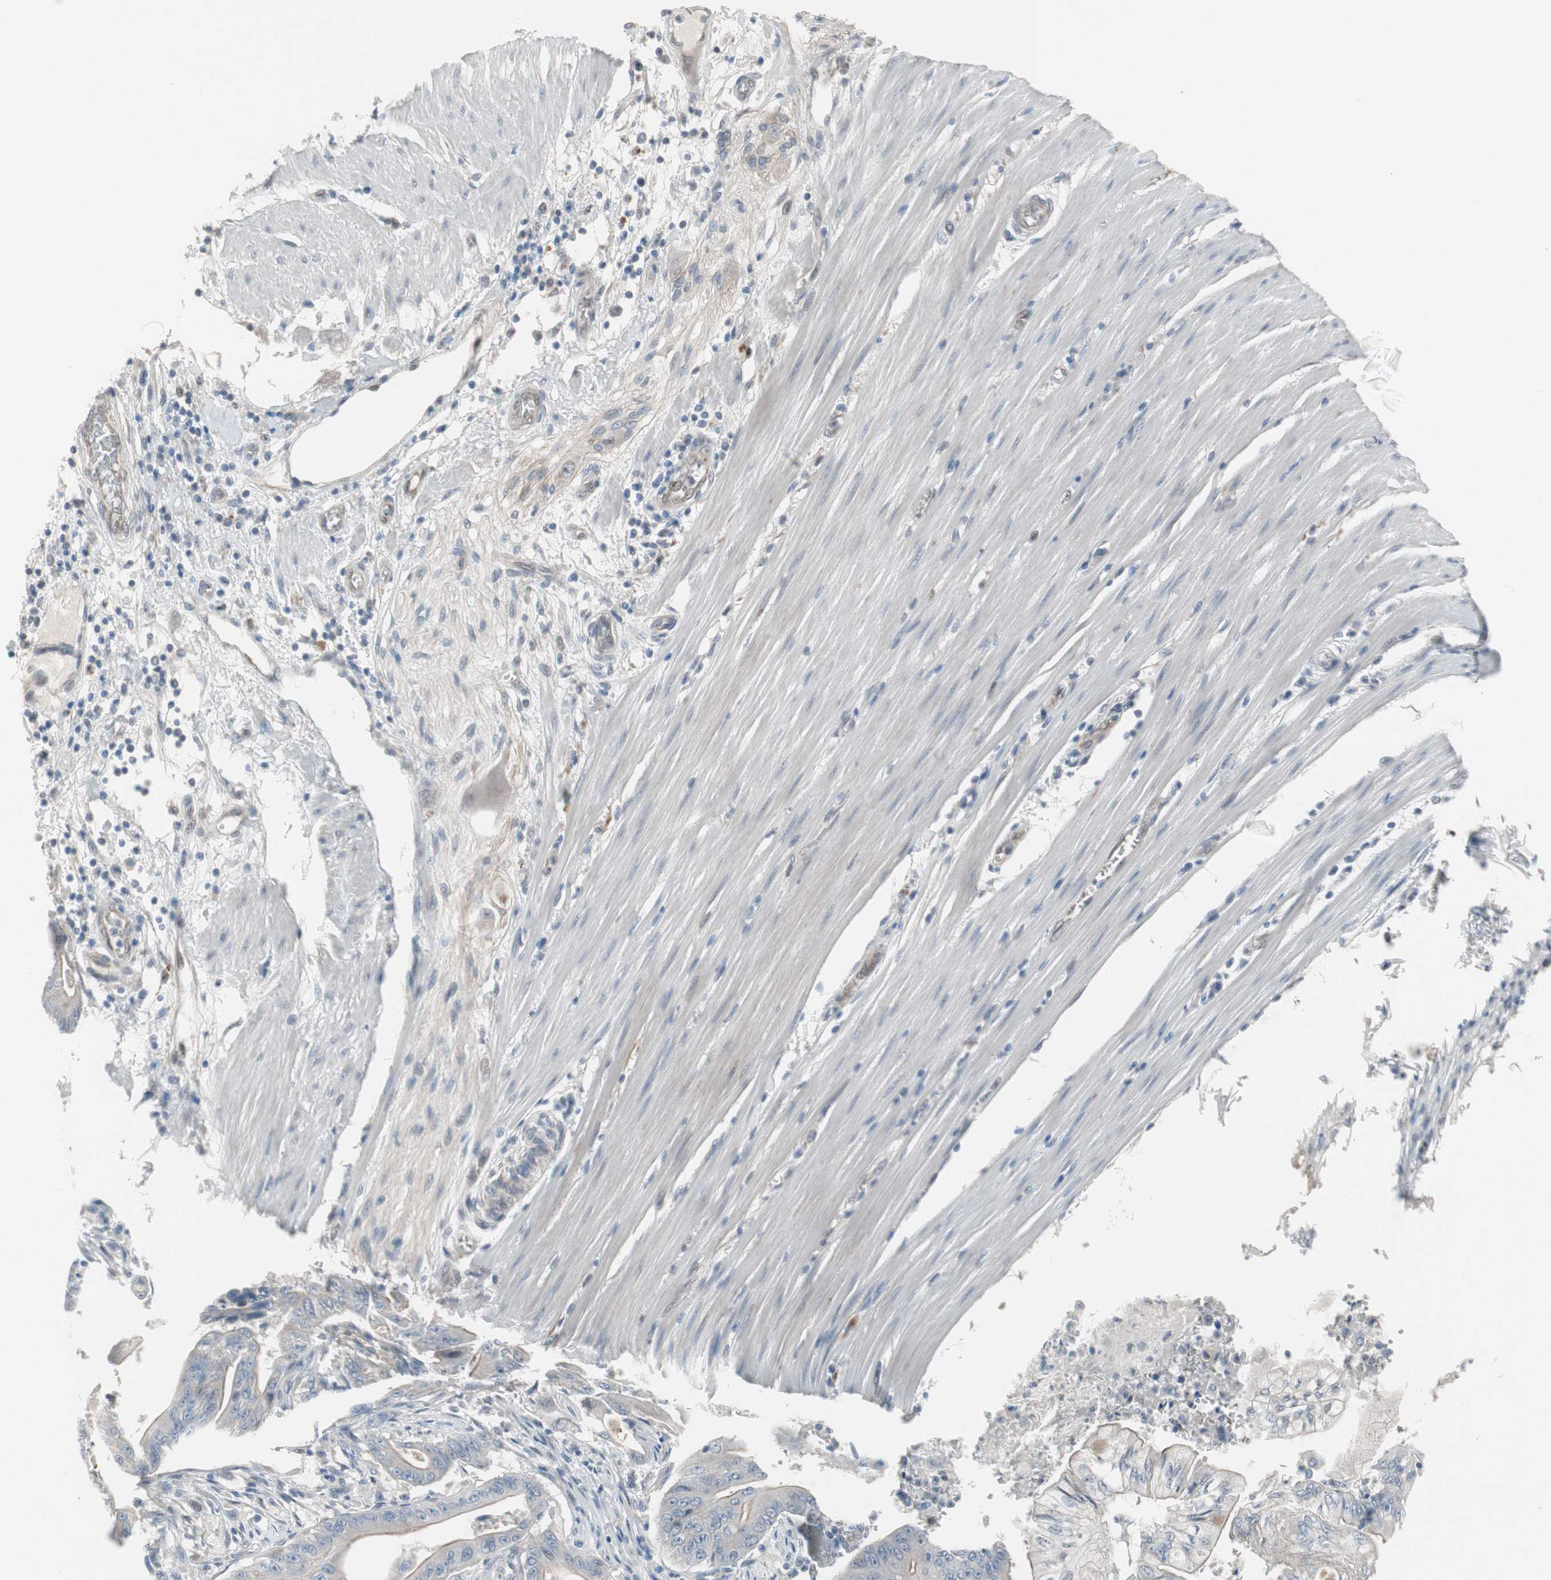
{"staining": {"intensity": "weak", "quantity": "25%-75%", "location": "cytoplasmic/membranous"}, "tissue": "pancreatic cancer", "cell_type": "Tumor cells", "image_type": "cancer", "snomed": [{"axis": "morphology", "description": "Normal tissue, NOS"}, {"axis": "topography", "description": "Lymph node"}], "caption": "Pancreatic cancer stained for a protein demonstrates weak cytoplasmic/membranous positivity in tumor cells.", "gene": "CAND2", "patient": {"sex": "male", "age": 62}}